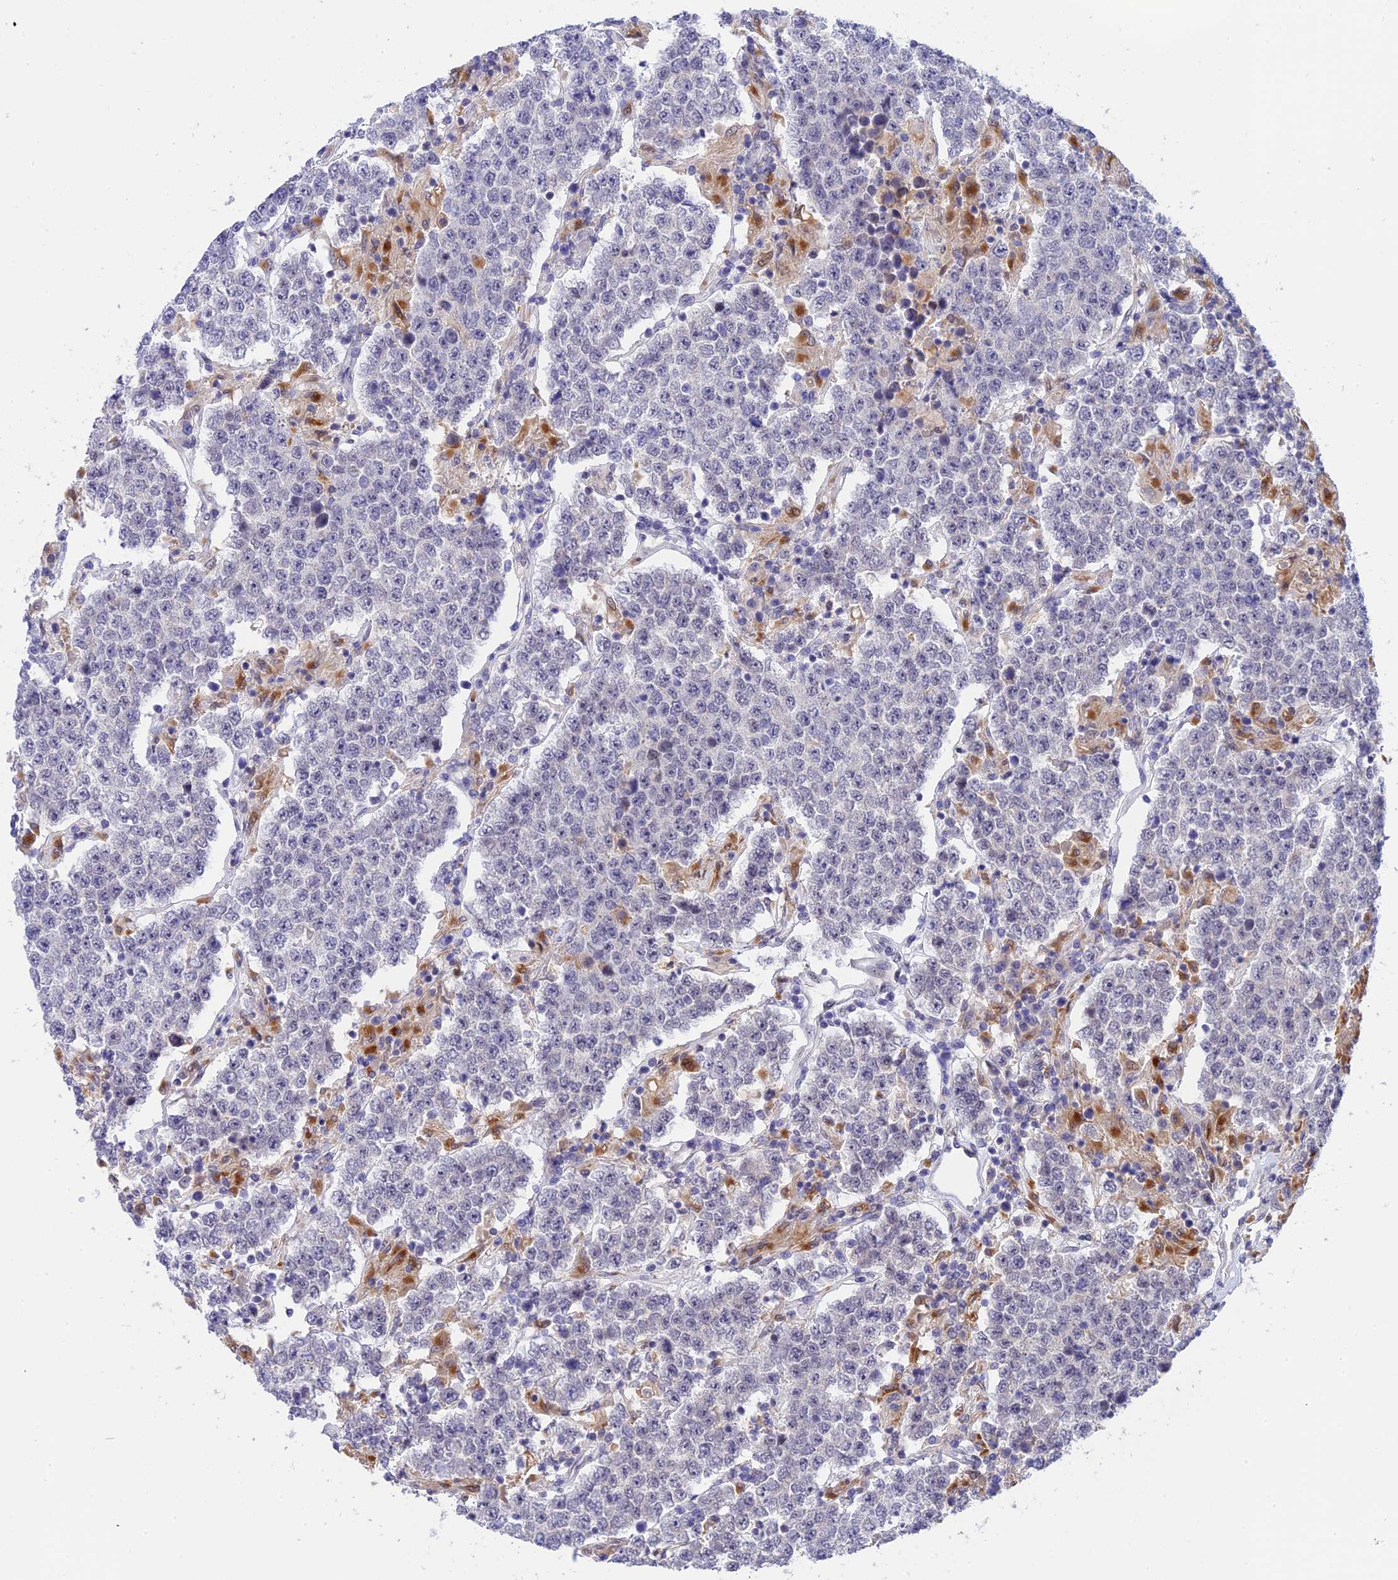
{"staining": {"intensity": "negative", "quantity": "none", "location": "none"}, "tissue": "testis cancer", "cell_type": "Tumor cells", "image_type": "cancer", "snomed": [{"axis": "morphology", "description": "Normal tissue, NOS"}, {"axis": "morphology", "description": "Urothelial carcinoma, High grade"}, {"axis": "morphology", "description": "Seminoma, NOS"}, {"axis": "morphology", "description": "Carcinoma, Embryonal, NOS"}, {"axis": "topography", "description": "Urinary bladder"}, {"axis": "topography", "description": "Testis"}], "caption": "This is an immunohistochemistry micrograph of human testis cancer (embryonal carcinoma). There is no expression in tumor cells.", "gene": "KCTD14", "patient": {"sex": "male", "age": 41}}